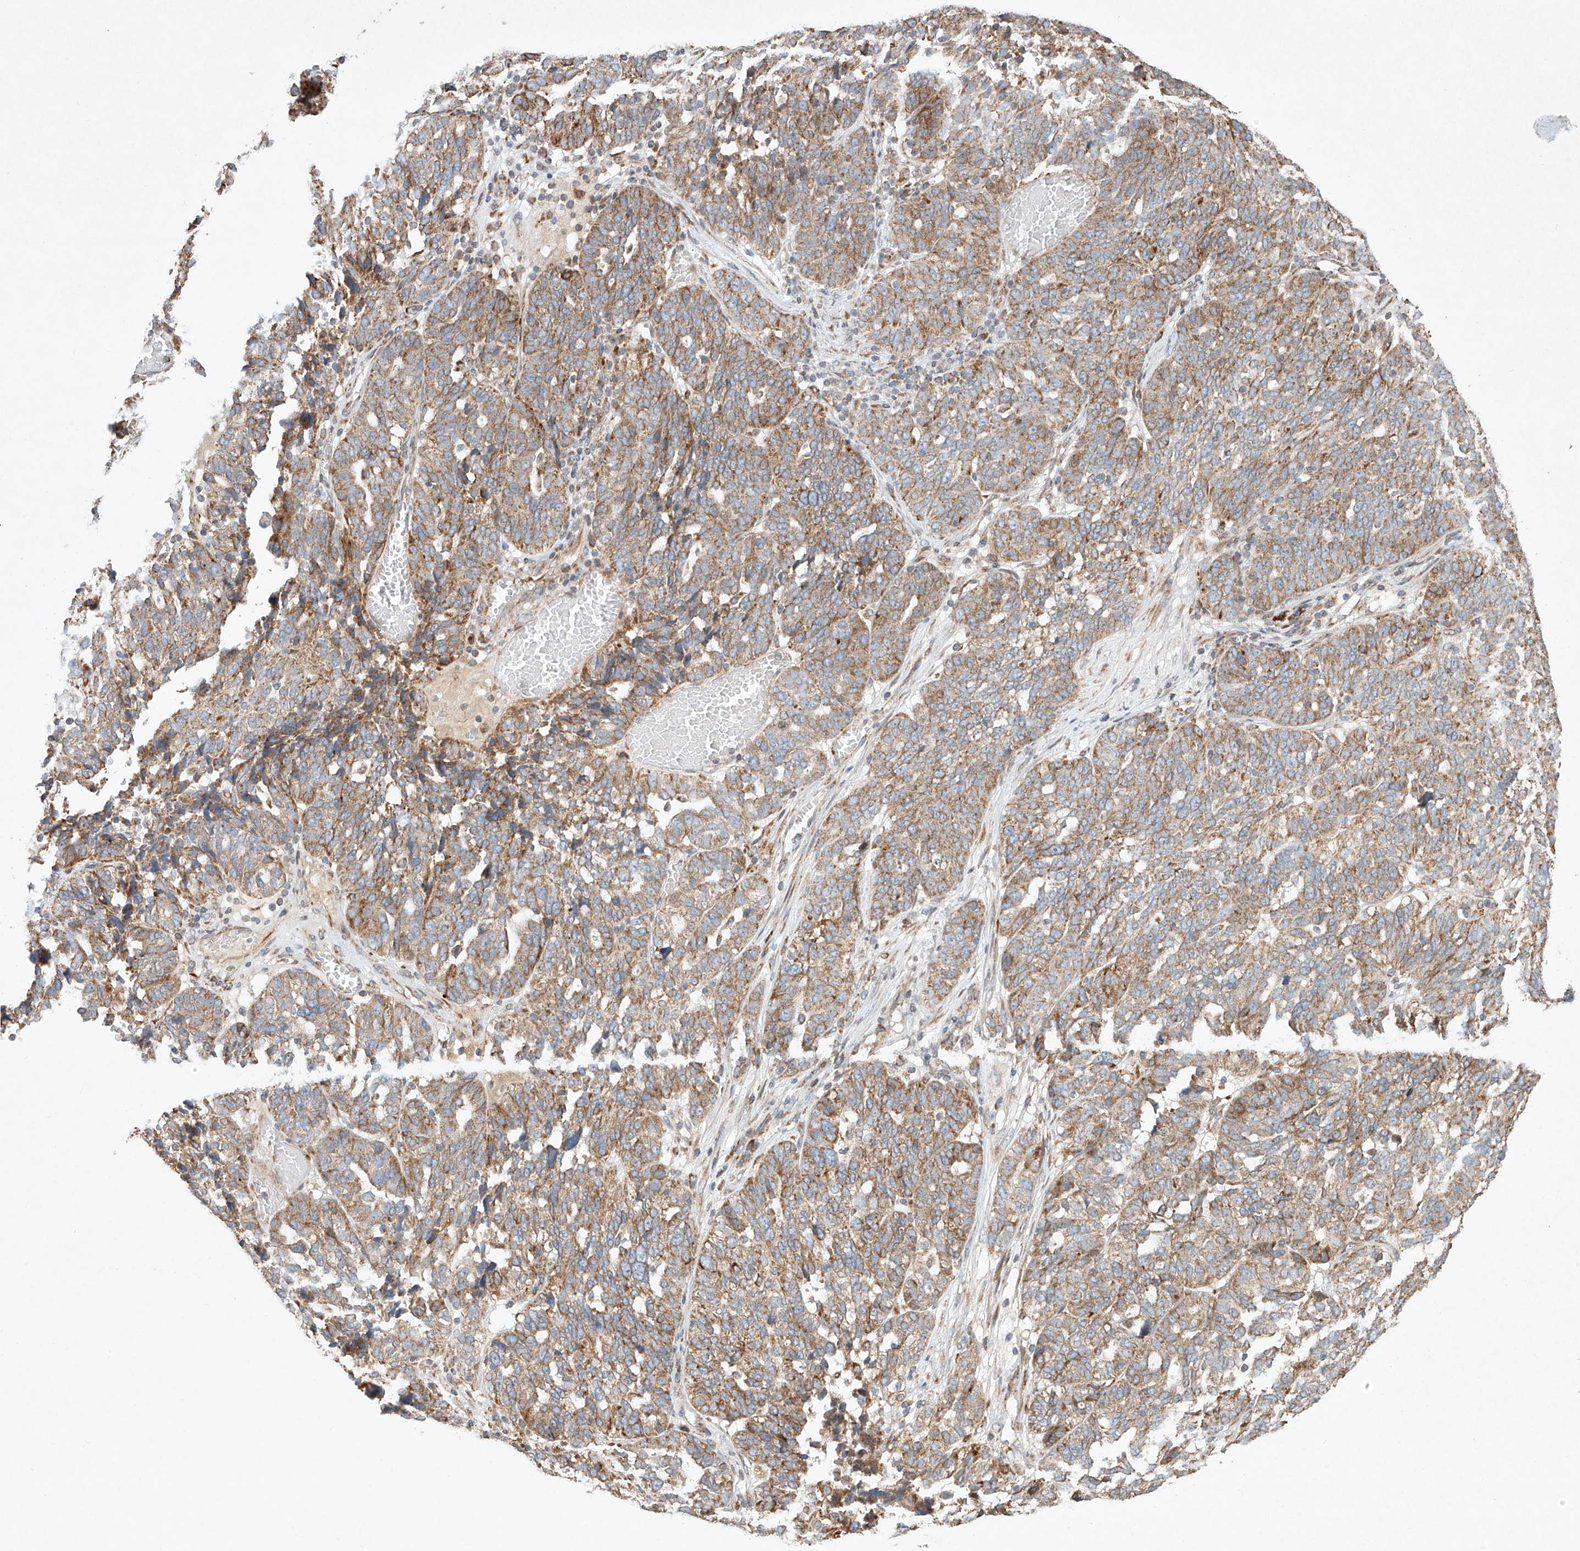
{"staining": {"intensity": "moderate", "quantity": ">75%", "location": "cytoplasmic/membranous"}, "tissue": "ovarian cancer", "cell_type": "Tumor cells", "image_type": "cancer", "snomed": [{"axis": "morphology", "description": "Cystadenocarcinoma, serous, NOS"}, {"axis": "topography", "description": "Ovary"}], "caption": "A brown stain labels moderate cytoplasmic/membranous expression of a protein in human serous cystadenocarcinoma (ovarian) tumor cells.", "gene": "SEMA3B", "patient": {"sex": "female", "age": 59}}